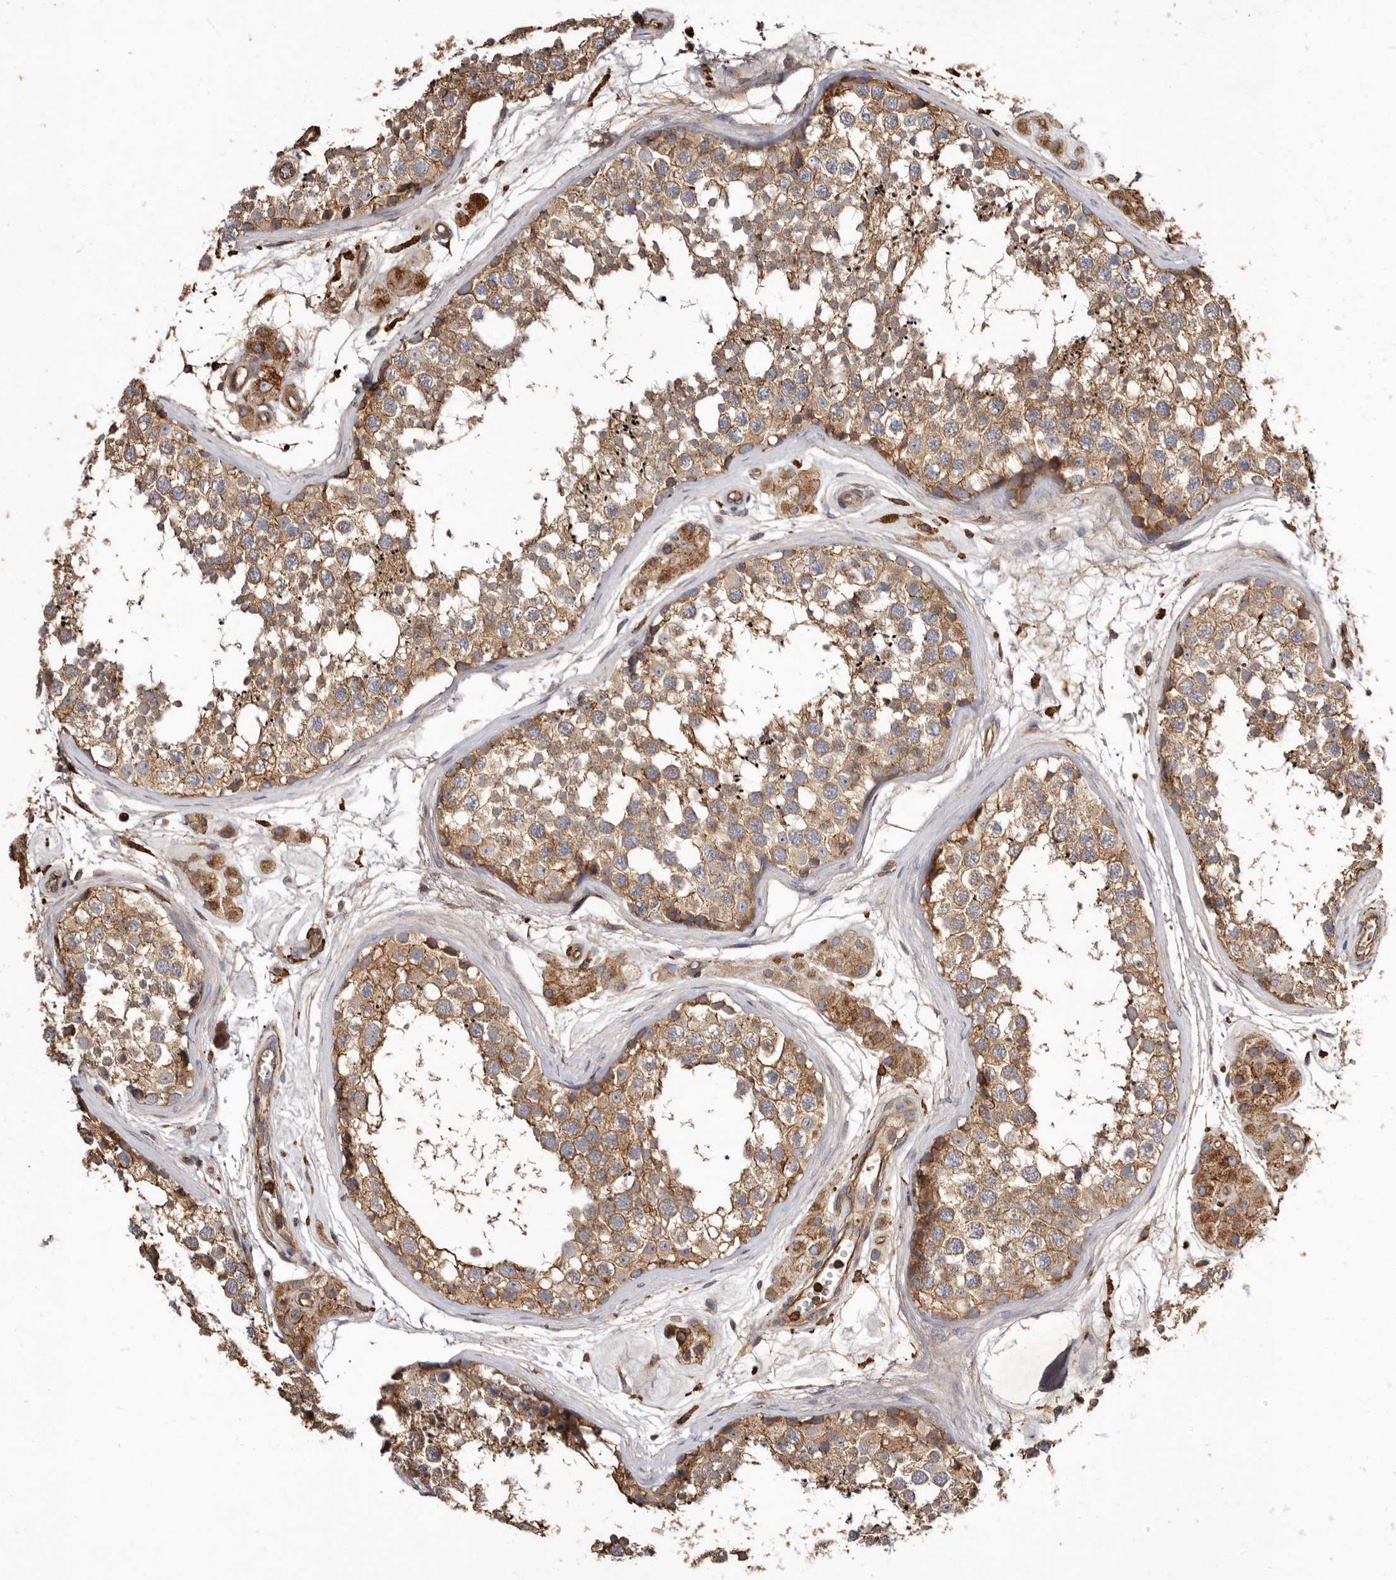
{"staining": {"intensity": "strong", "quantity": ">75%", "location": "cytoplasmic/membranous"}, "tissue": "testis", "cell_type": "Cells in seminiferous ducts", "image_type": "normal", "snomed": [{"axis": "morphology", "description": "Normal tissue, NOS"}, {"axis": "topography", "description": "Testis"}], "caption": "Testis stained with immunohistochemistry (IHC) exhibits strong cytoplasmic/membranous positivity in approximately >75% of cells in seminiferous ducts. The staining is performed using DAB brown chromogen to label protein expression. The nuclei are counter-stained blue using hematoxylin.", "gene": "COQ8B", "patient": {"sex": "male", "age": 56}}